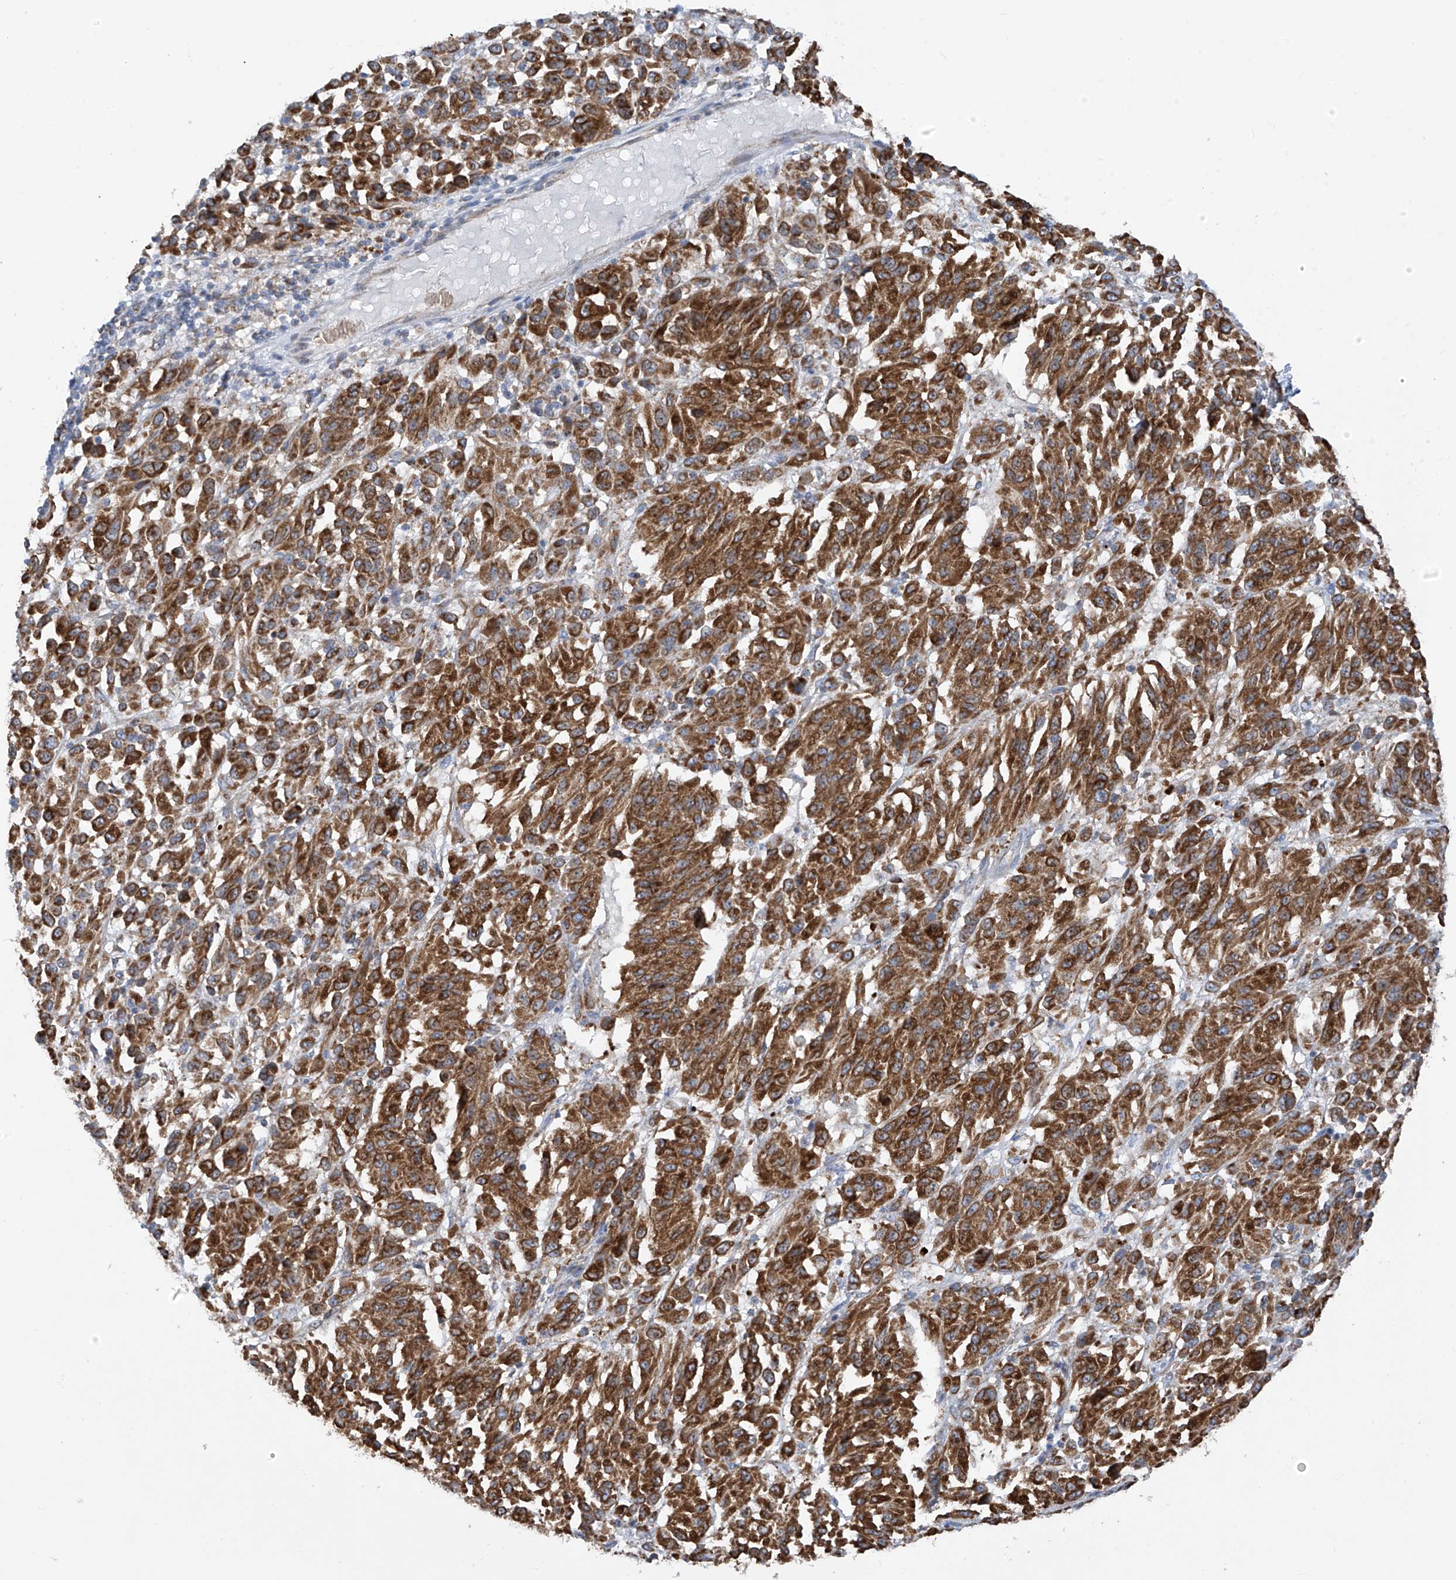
{"staining": {"intensity": "moderate", "quantity": ">75%", "location": "cytoplasmic/membranous"}, "tissue": "melanoma", "cell_type": "Tumor cells", "image_type": "cancer", "snomed": [{"axis": "morphology", "description": "Malignant melanoma, Metastatic site"}, {"axis": "topography", "description": "Lung"}], "caption": "The histopathology image displays staining of malignant melanoma (metastatic site), revealing moderate cytoplasmic/membranous protein staining (brown color) within tumor cells.", "gene": "EOMES", "patient": {"sex": "male", "age": 64}}